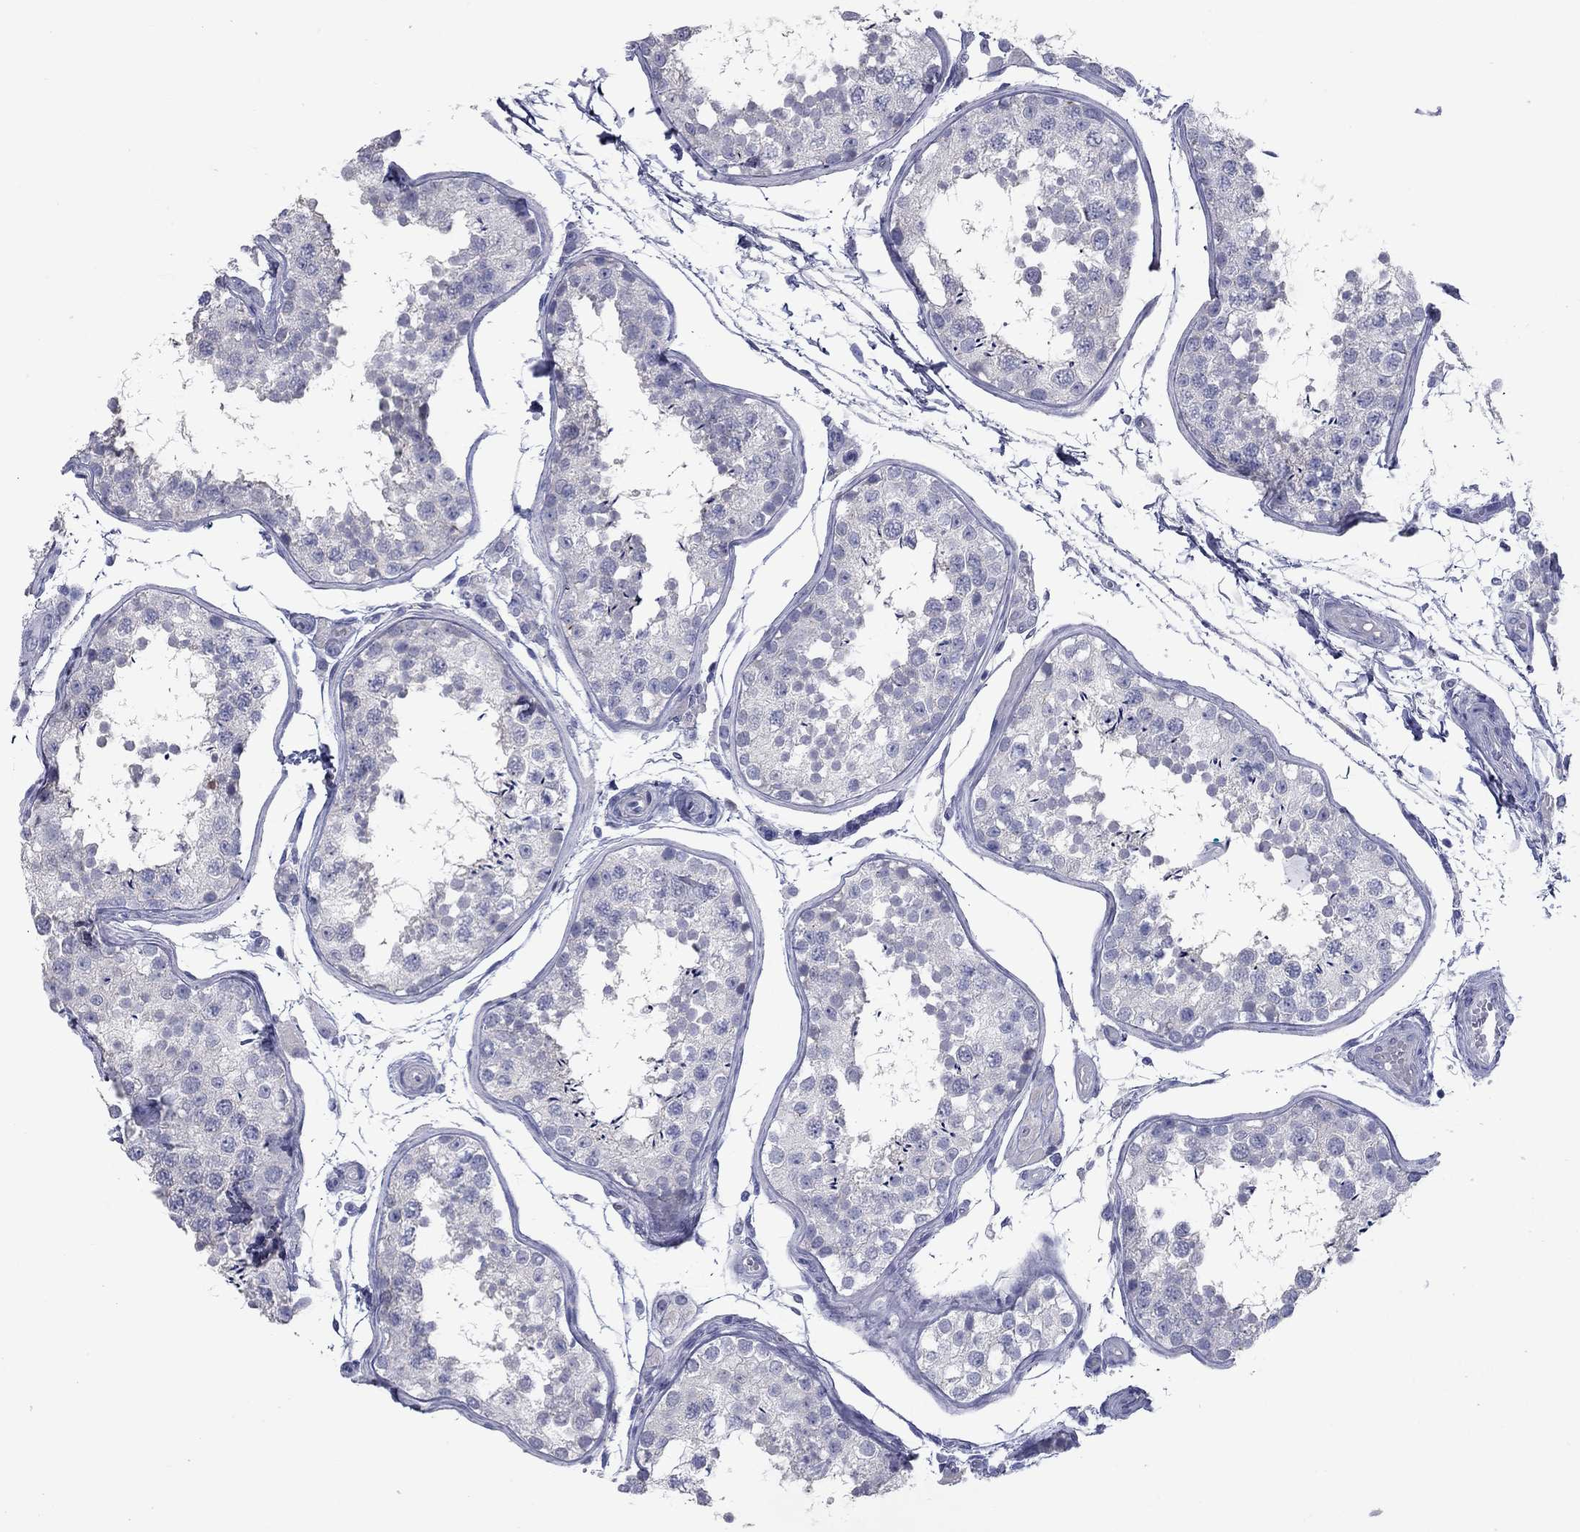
{"staining": {"intensity": "negative", "quantity": "none", "location": "none"}, "tissue": "testis", "cell_type": "Cells in seminiferous ducts", "image_type": "normal", "snomed": [{"axis": "morphology", "description": "Normal tissue, NOS"}, {"axis": "topography", "description": "Testis"}], "caption": "This is a micrograph of immunohistochemistry staining of unremarkable testis, which shows no positivity in cells in seminiferous ducts.", "gene": "KIRREL2", "patient": {"sex": "male", "age": 29}}